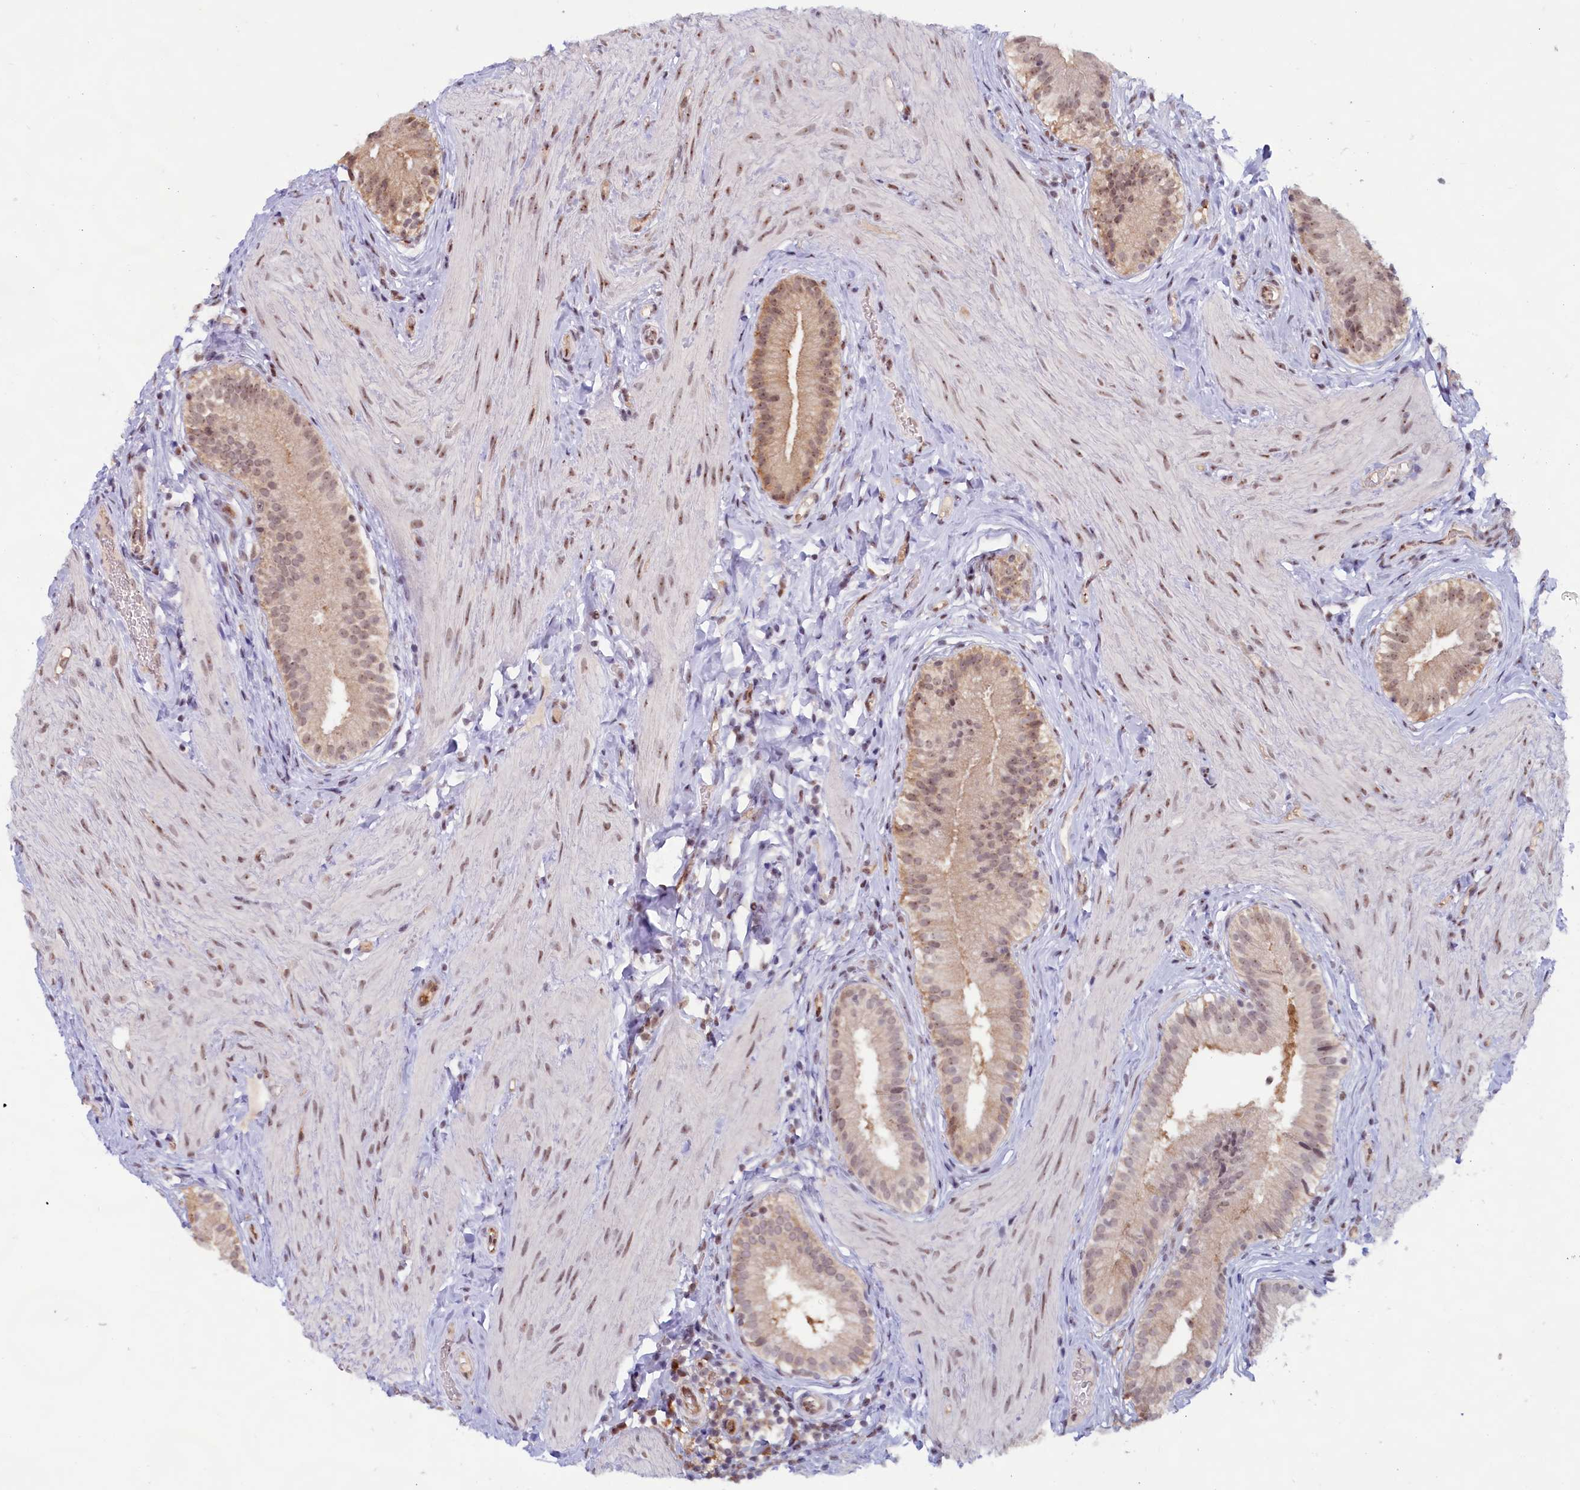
{"staining": {"intensity": "moderate", "quantity": ">75%", "location": "cytoplasmic/membranous,nuclear"}, "tissue": "gallbladder", "cell_type": "Glandular cells", "image_type": "normal", "snomed": [{"axis": "morphology", "description": "Normal tissue, NOS"}, {"axis": "topography", "description": "Gallbladder"}], "caption": "Immunohistochemical staining of normal gallbladder demonstrates medium levels of moderate cytoplasmic/membranous,nuclear positivity in about >75% of glandular cells. (DAB (3,3'-diaminobenzidine) IHC with brightfield microscopy, high magnification).", "gene": "C1D", "patient": {"sex": "female", "age": 47}}